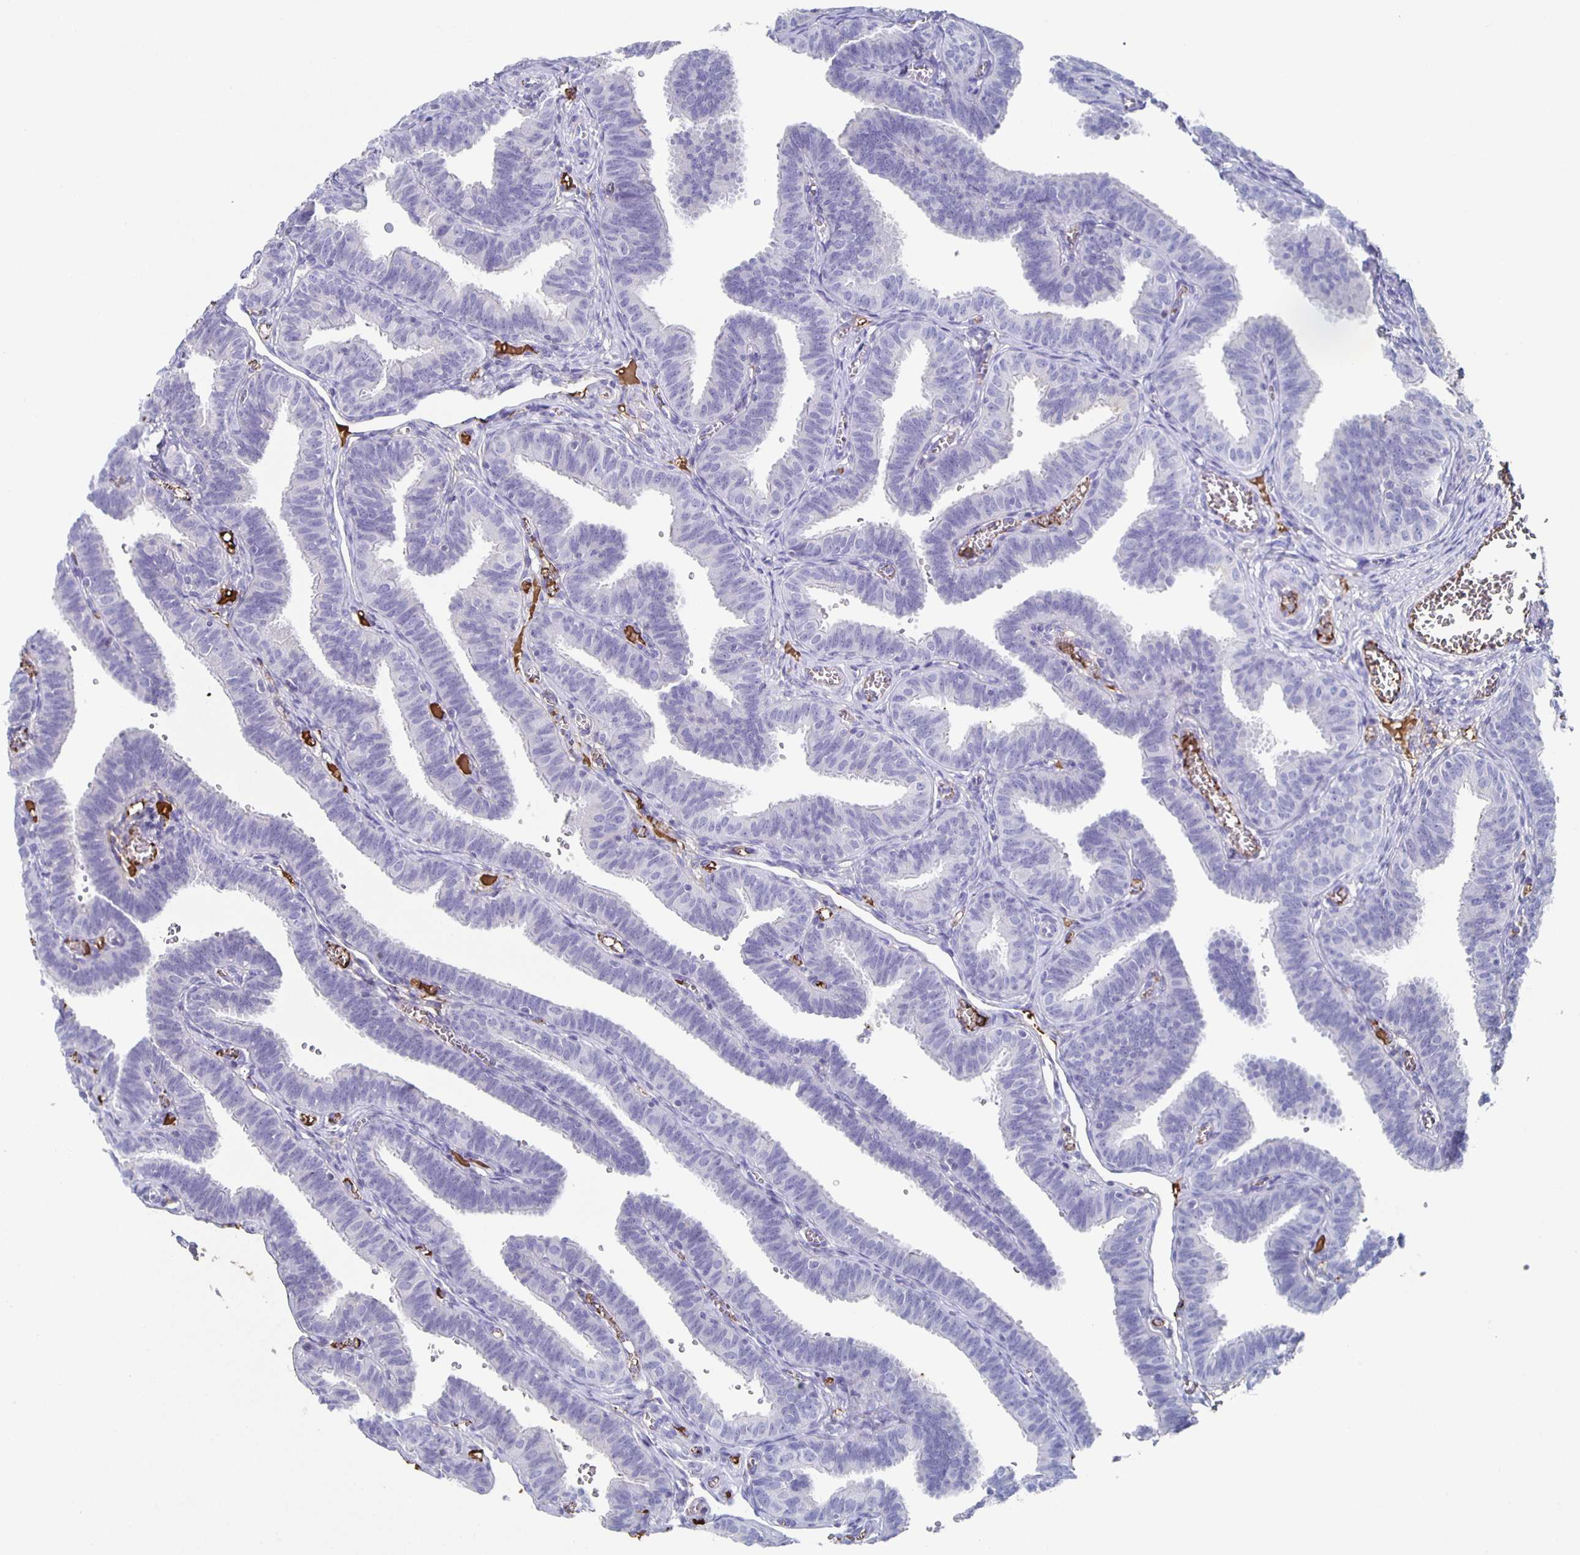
{"staining": {"intensity": "negative", "quantity": "none", "location": "none"}, "tissue": "fallopian tube", "cell_type": "Glandular cells", "image_type": "normal", "snomed": [{"axis": "morphology", "description": "Normal tissue, NOS"}, {"axis": "topography", "description": "Fallopian tube"}], "caption": "Photomicrograph shows no protein positivity in glandular cells of benign fallopian tube.", "gene": "FGA", "patient": {"sex": "female", "age": 25}}